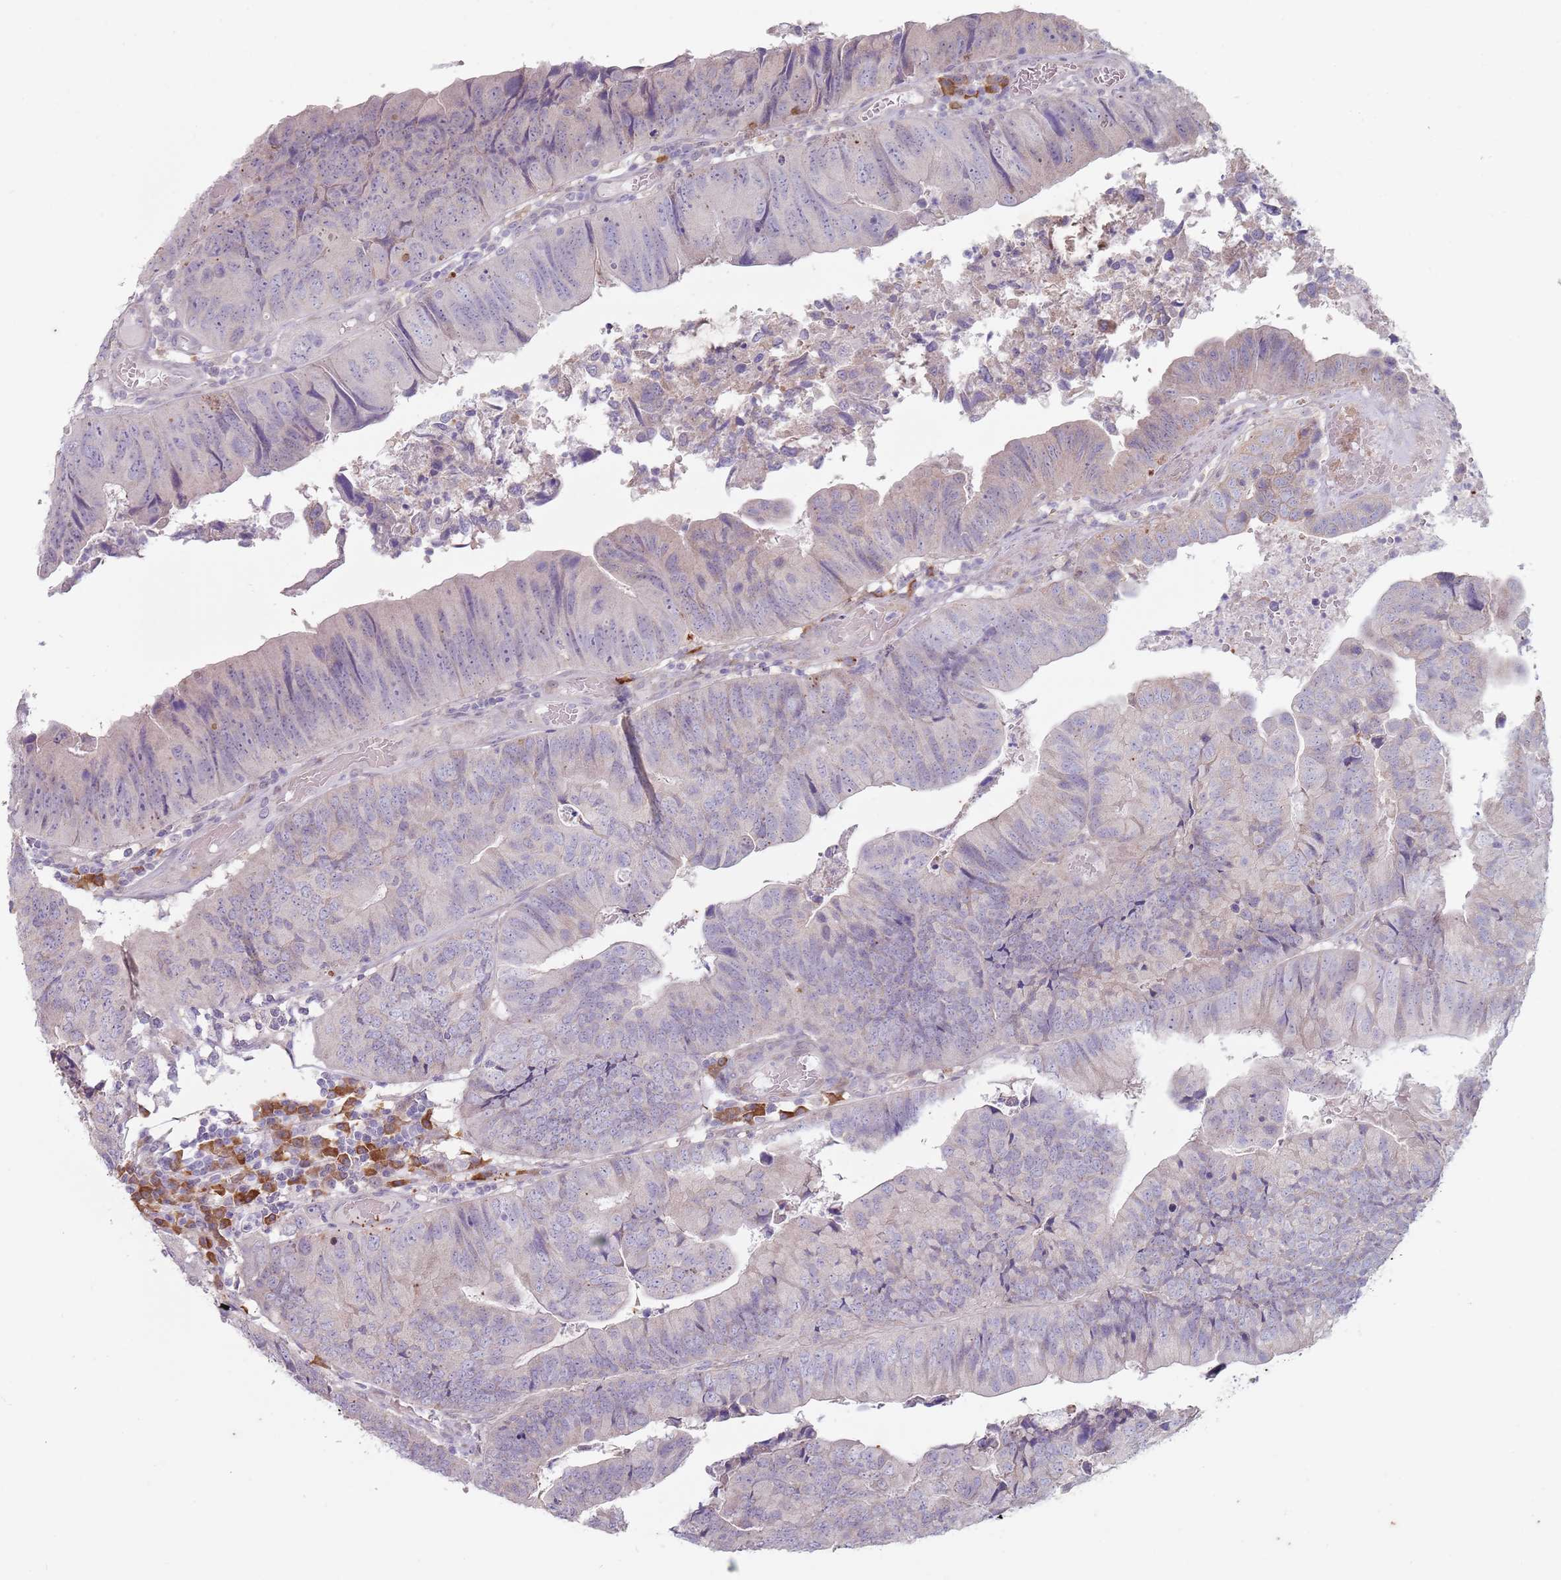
{"staining": {"intensity": "negative", "quantity": "none", "location": "none"}, "tissue": "colorectal cancer", "cell_type": "Tumor cells", "image_type": "cancer", "snomed": [{"axis": "morphology", "description": "Adenocarcinoma, NOS"}, {"axis": "topography", "description": "Colon"}], "caption": "High power microscopy image of an immunohistochemistry (IHC) image of colorectal adenocarcinoma, revealing no significant staining in tumor cells.", "gene": "DXO", "patient": {"sex": "female", "age": 67}}